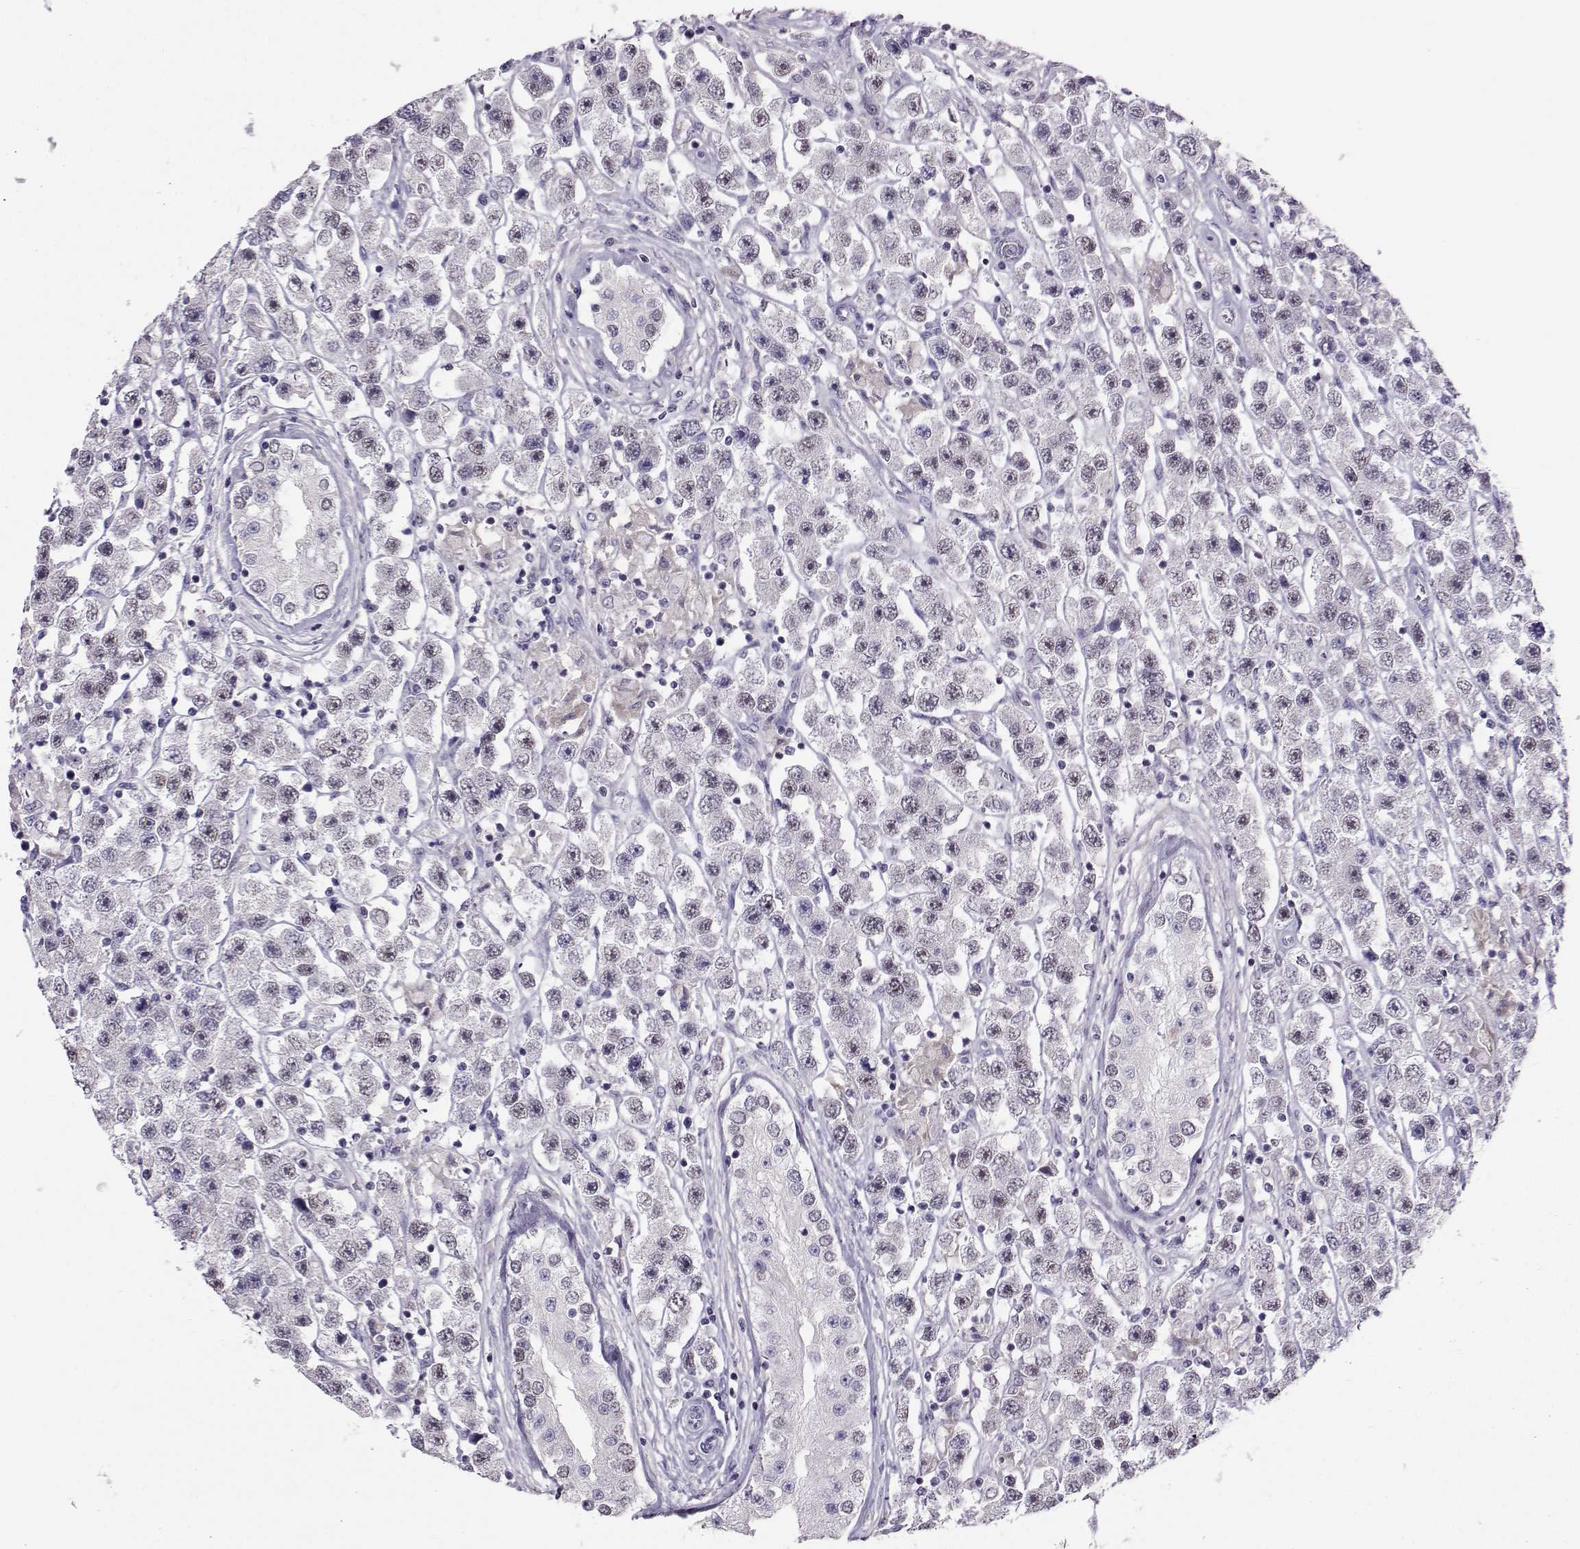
{"staining": {"intensity": "weak", "quantity": "<25%", "location": "nuclear"}, "tissue": "testis cancer", "cell_type": "Tumor cells", "image_type": "cancer", "snomed": [{"axis": "morphology", "description": "Seminoma, NOS"}, {"axis": "topography", "description": "Testis"}], "caption": "This is an immunohistochemistry (IHC) image of testis cancer (seminoma). There is no expression in tumor cells.", "gene": "DNAAF1", "patient": {"sex": "male", "age": 45}}